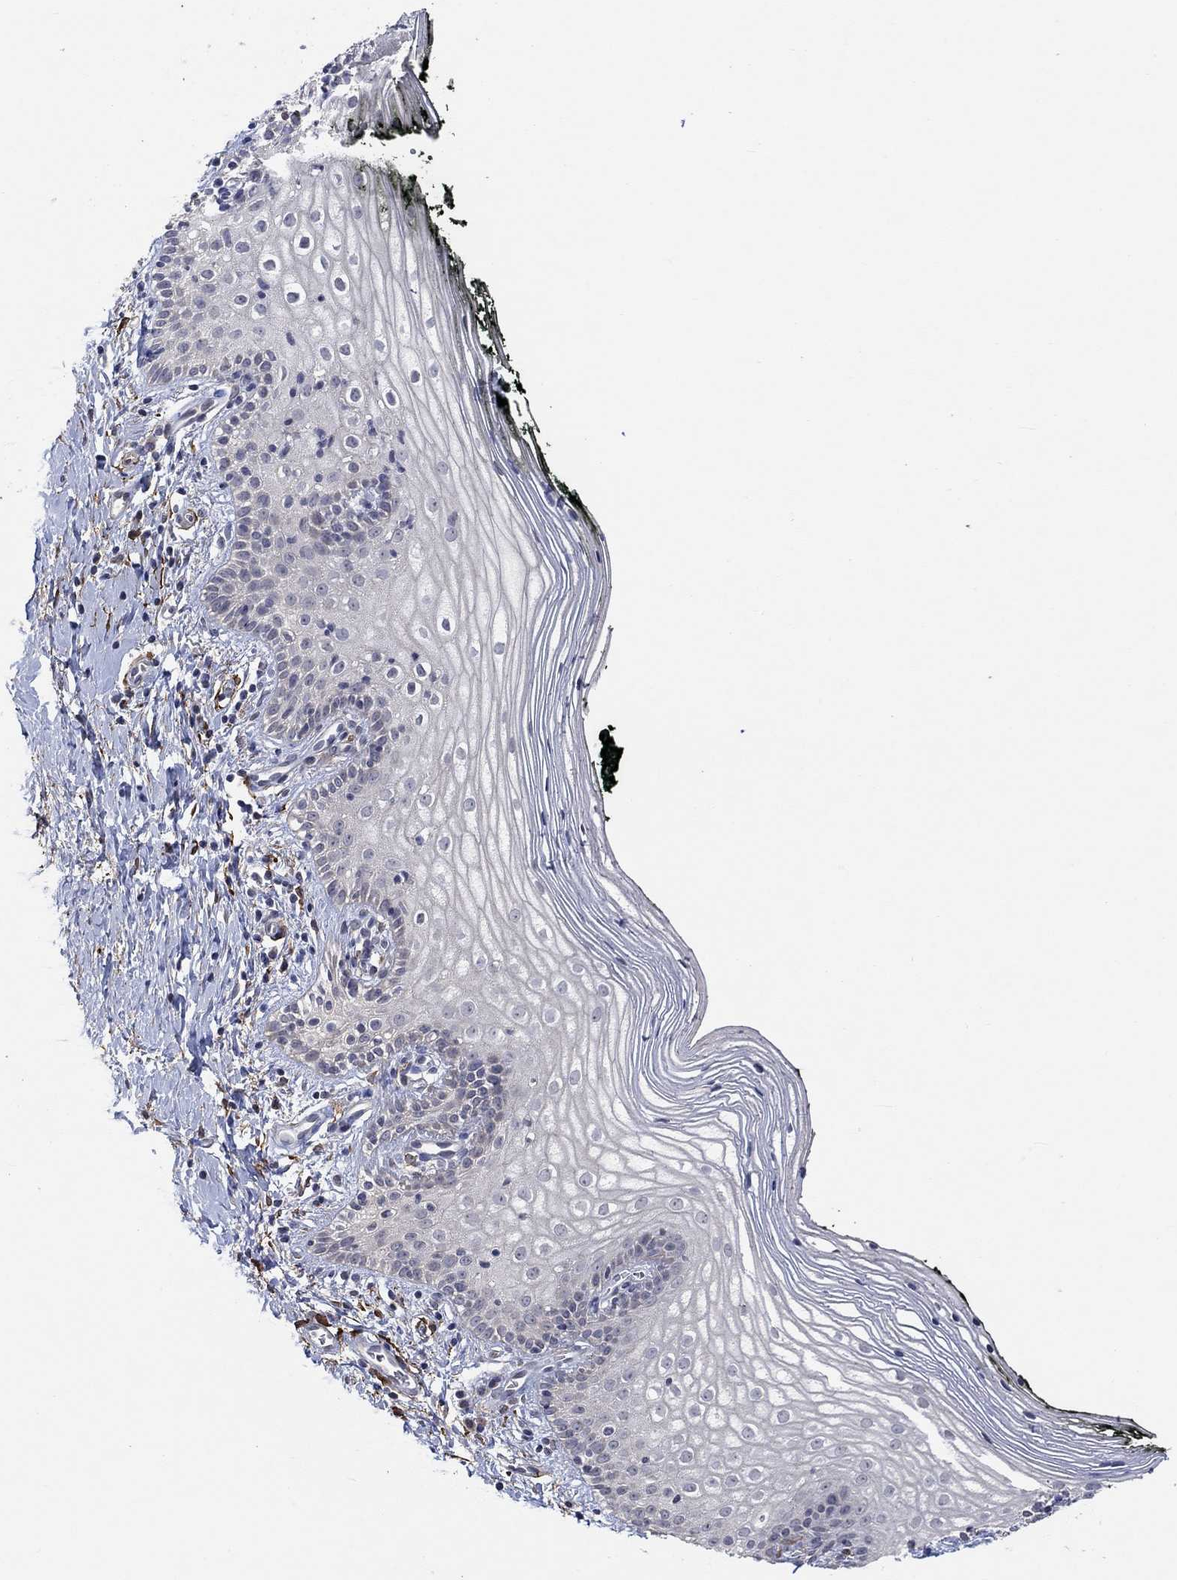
{"staining": {"intensity": "negative", "quantity": "none", "location": "none"}, "tissue": "vagina", "cell_type": "Squamous epithelial cells", "image_type": "normal", "snomed": [{"axis": "morphology", "description": "Normal tissue, NOS"}, {"axis": "topography", "description": "Vagina"}], "caption": "This is an immunohistochemistry (IHC) image of normal human vagina. There is no expression in squamous epithelial cells.", "gene": "TGM2", "patient": {"sex": "female", "age": 47}}